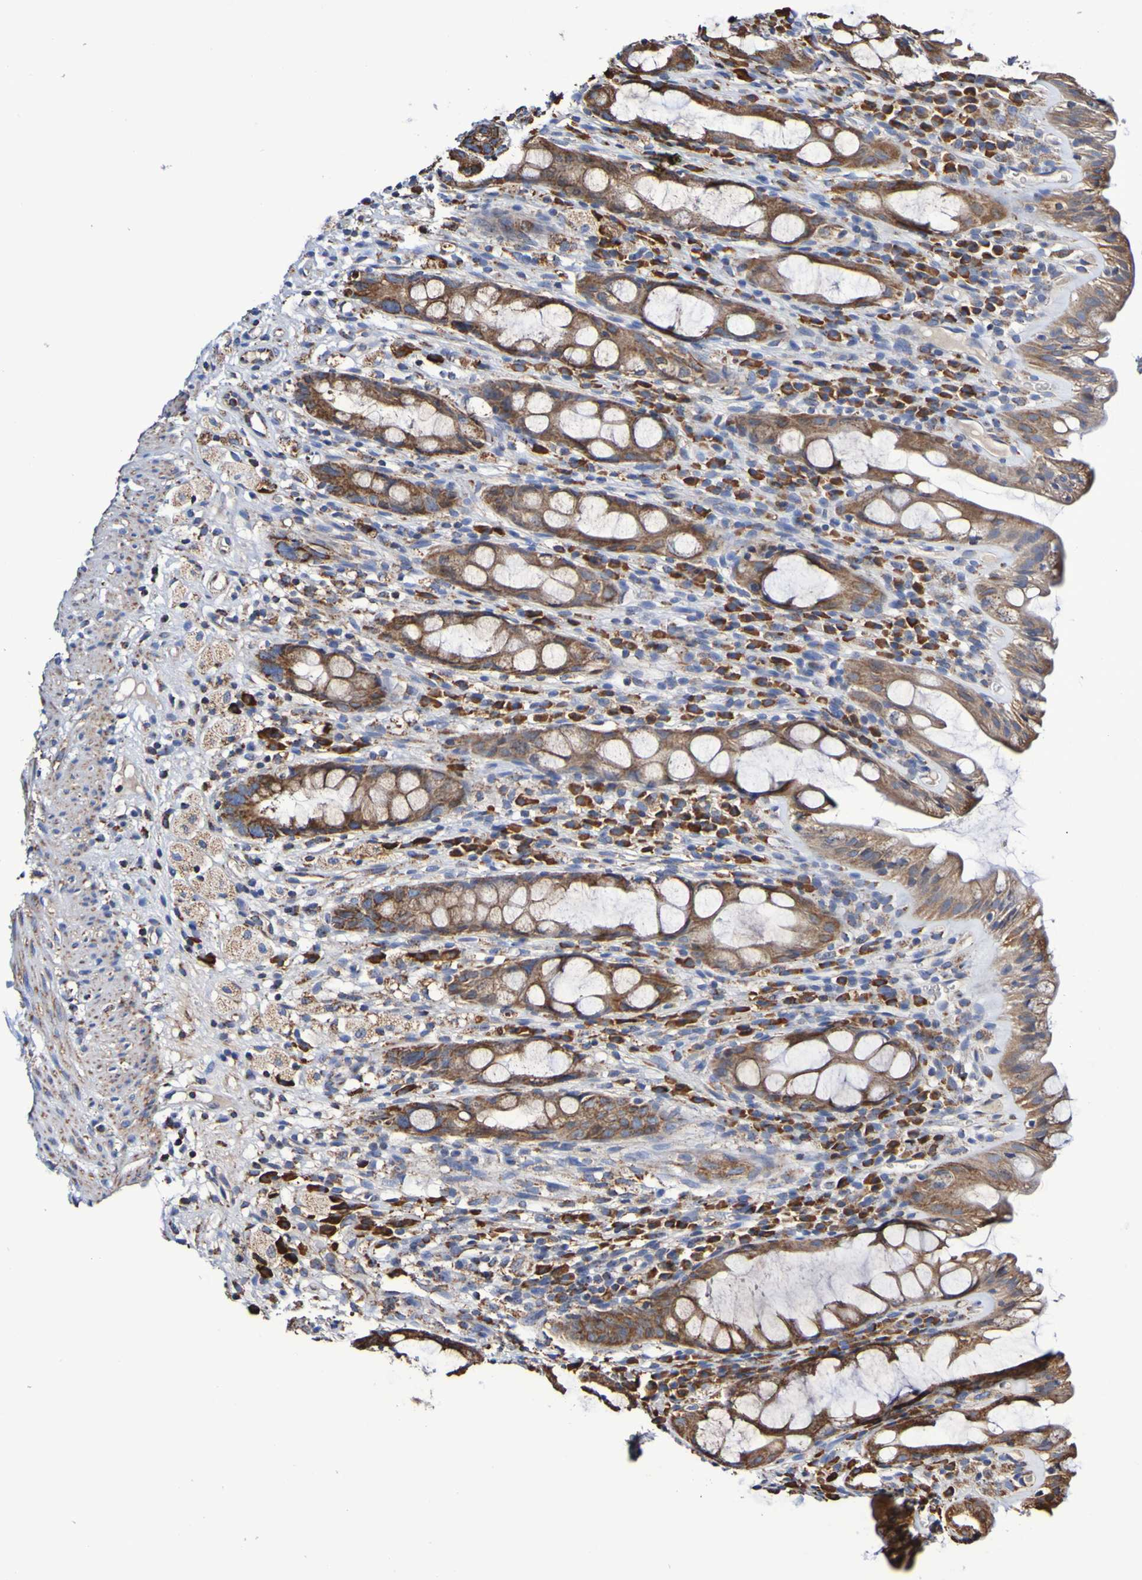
{"staining": {"intensity": "strong", "quantity": ">75%", "location": "cytoplasmic/membranous"}, "tissue": "rectum", "cell_type": "Glandular cells", "image_type": "normal", "snomed": [{"axis": "morphology", "description": "Normal tissue, NOS"}, {"axis": "topography", "description": "Rectum"}], "caption": "Glandular cells show high levels of strong cytoplasmic/membranous staining in about >75% of cells in unremarkable human rectum. The staining is performed using DAB brown chromogen to label protein expression. The nuclei are counter-stained blue using hematoxylin.", "gene": "IL18R1", "patient": {"sex": "male", "age": 44}}